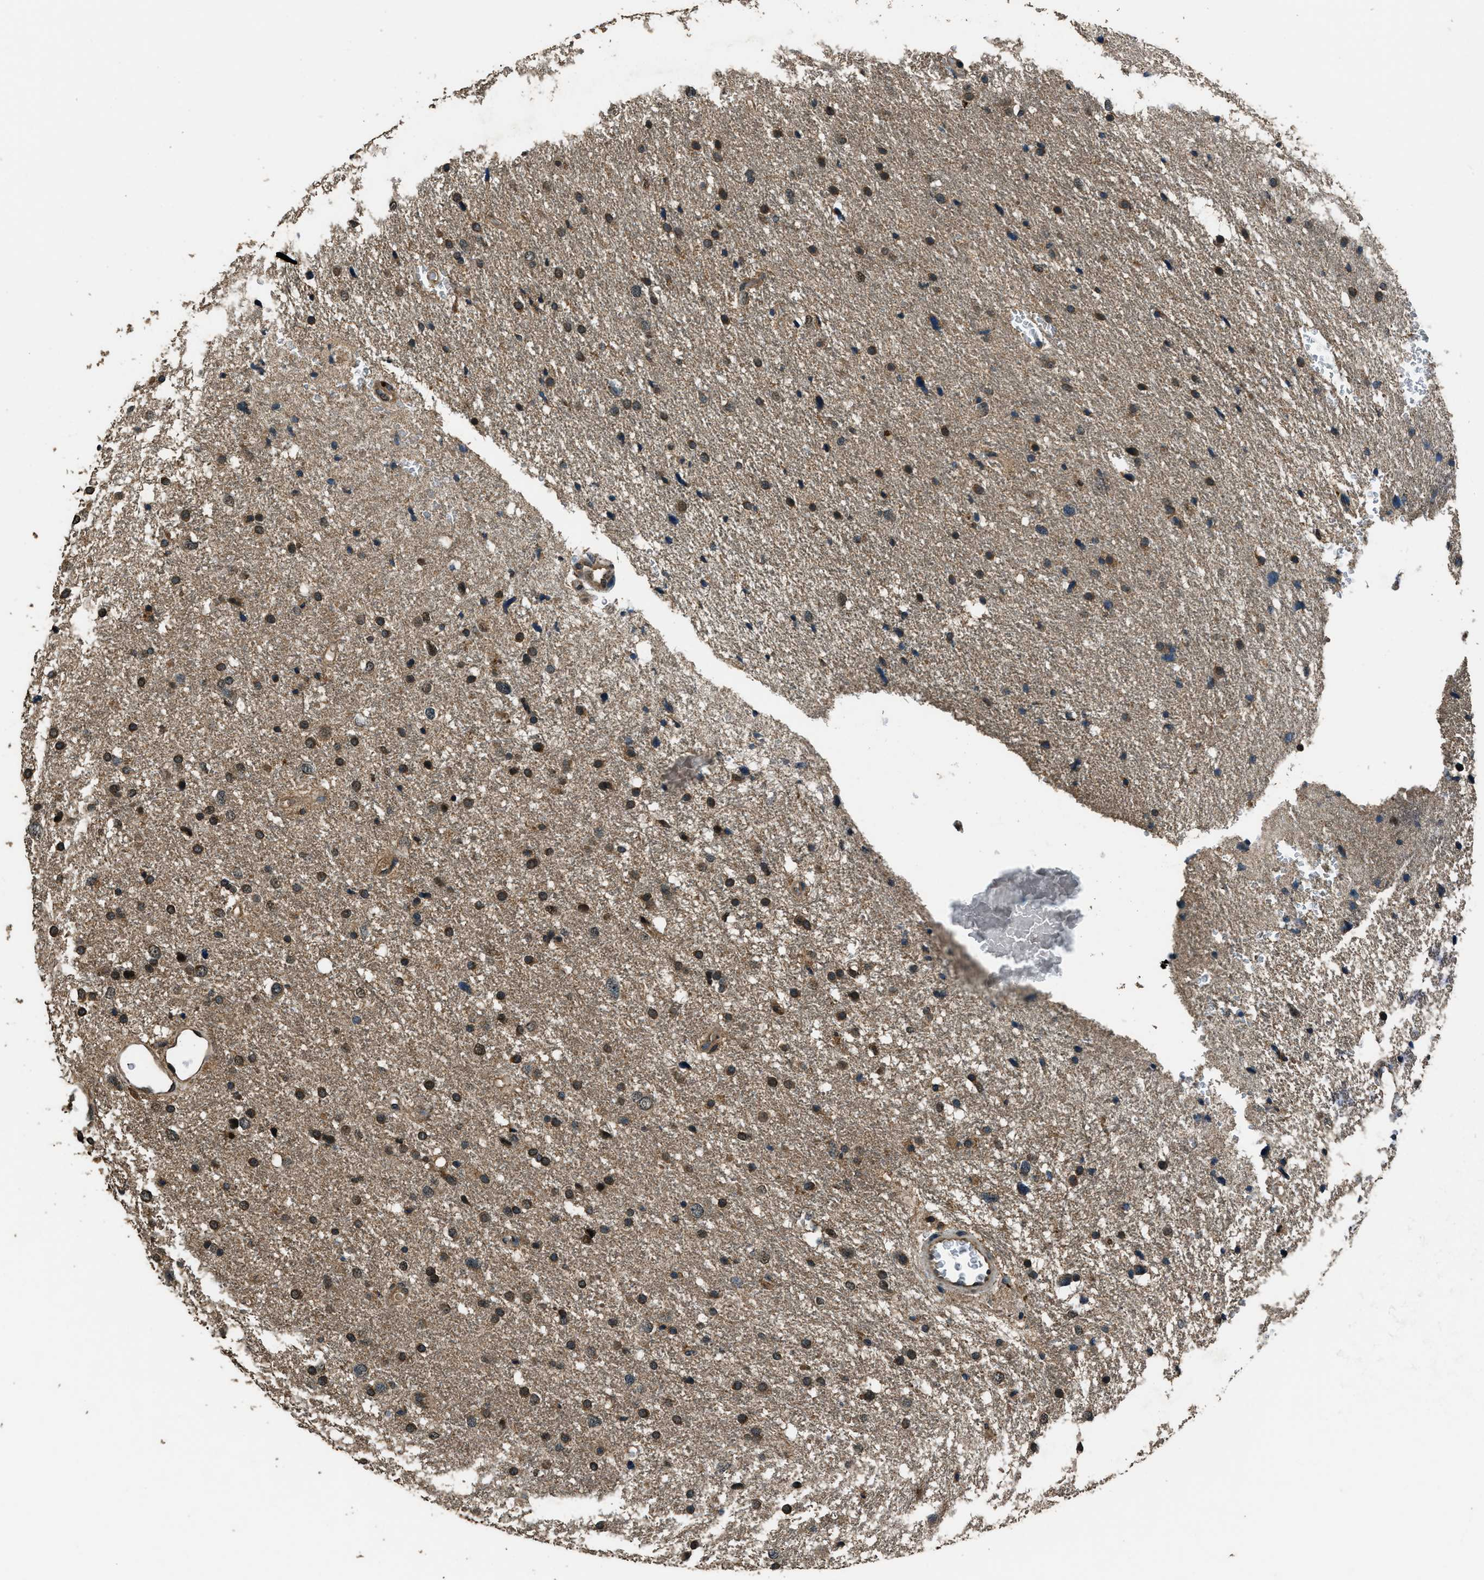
{"staining": {"intensity": "moderate", "quantity": "25%-75%", "location": "cytoplasmic/membranous,nuclear"}, "tissue": "glioma", "cell_type": "Tumor cells", "image_type": "cancer", "snomed": [{"axis": "morphology", "description": "Glioma, malignant, Low grade"}, {"axis": "topography", "description": "Brain"}], "caption": "A brown stain labels moderate cytoplasmic/membranous and nuclear positivity of a protein in human glioma tumor cells. (DAB IHC with brightfield microscopy, high magnification).", "gene": "SALL3", "patient": {"sex": "female", "age": 37}}